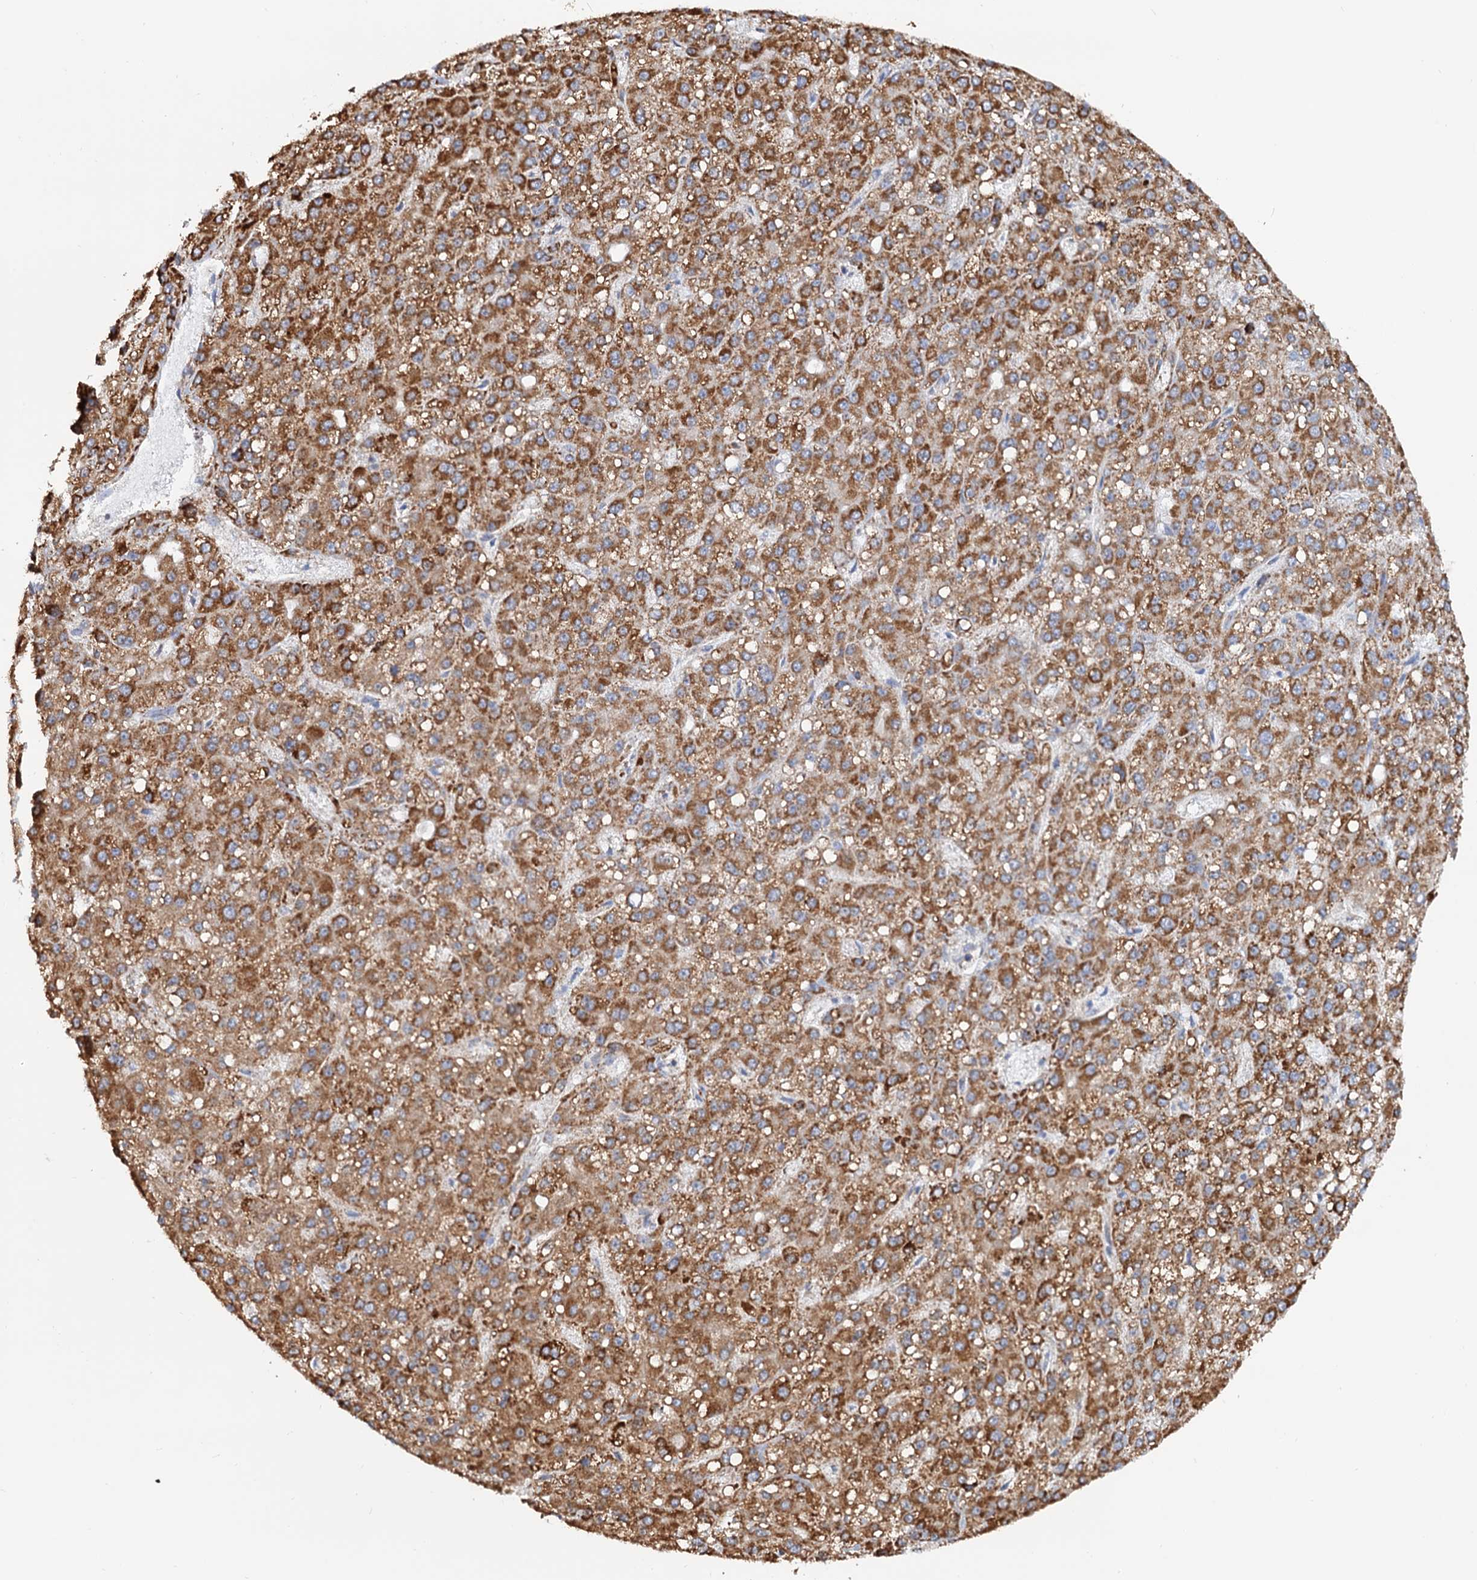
{"staining": {"intensity": "moderate", "quantity": ">75%", "location": "cytoplasmic/membranous"}, "tissue": "liver cancer", "cell_type": "Tumor cells", "image_type": "cancer", "snomed": [{"axis": "morphology", "description": "Carcinoma, Hepatocellular, NOS"}, {"axis": "topography", "description": "Liver"}], "caption": "High-magnification brightfield microscopy of liver cancer stained with DAB (3,3'-diaminobenzidine) (brown) and counterstained with hematoxylin (blue). tumor cells exhibit moderate cytoplasmic/membranous positivity is seen in about>75% of cells.", "gene": "C2CD3", "patient": {"sex": "male", "age": 67}}